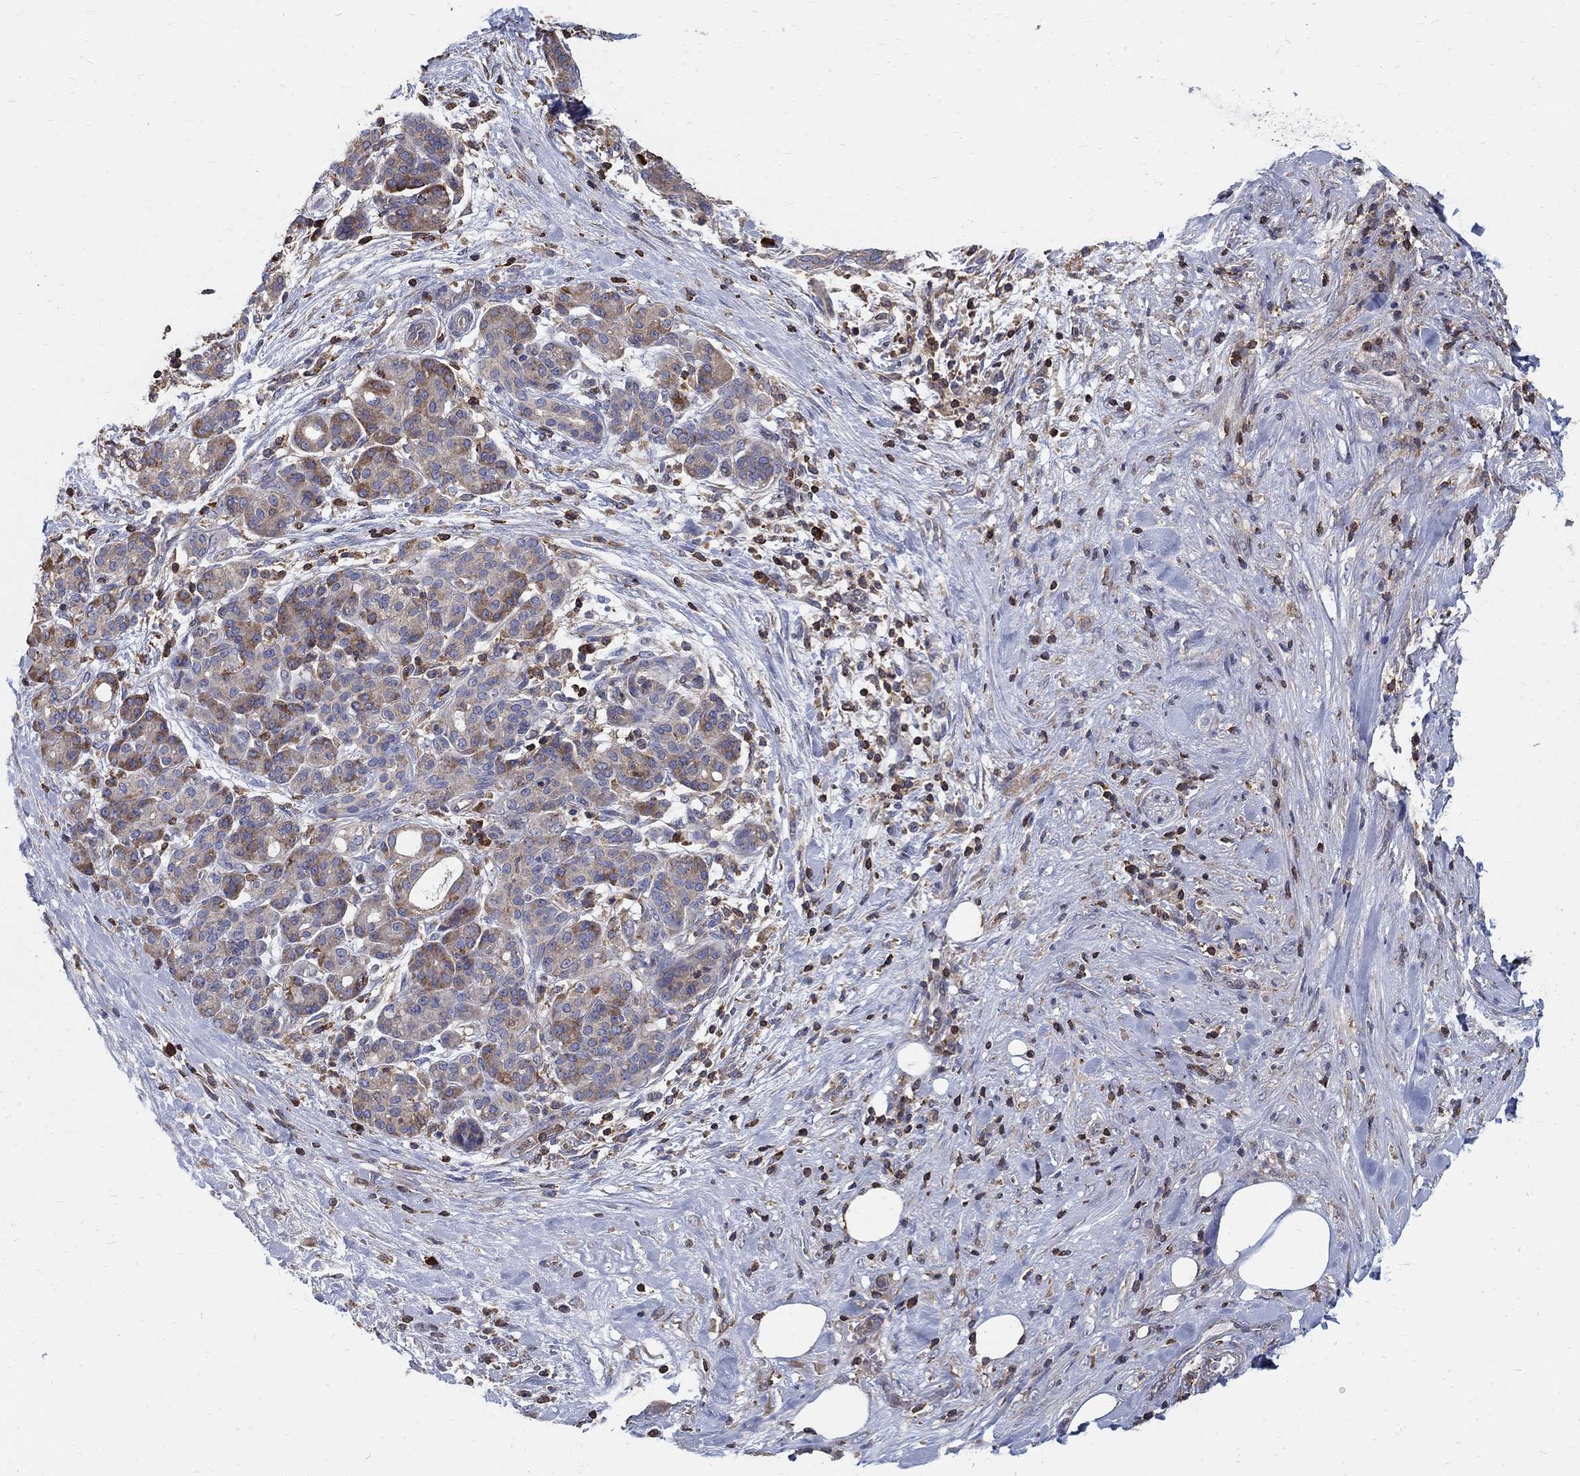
{"staining": {"intensity": "moderate", "quantity": "<25%", "location": "cytoplasmic/membranous"}, "tissue": "pancreatic cancer", "cell_type": "Tumor cells", "image_type": "cancer", "snomed": [{"axis": "morphology", "description": "Adenocarcinoma, NOS"}, {"axis": "topography", "description": "Pancreas"}], "caption": "About <25% of tumor cells in human adenocarcinoma (pancreatic) exhibit moderate cytoplasmic/membranous protein expression as visualized by brown immunohistochemical staining.", "gene": "AGAP2", "patient": {"sex": "male", "age": 44}}